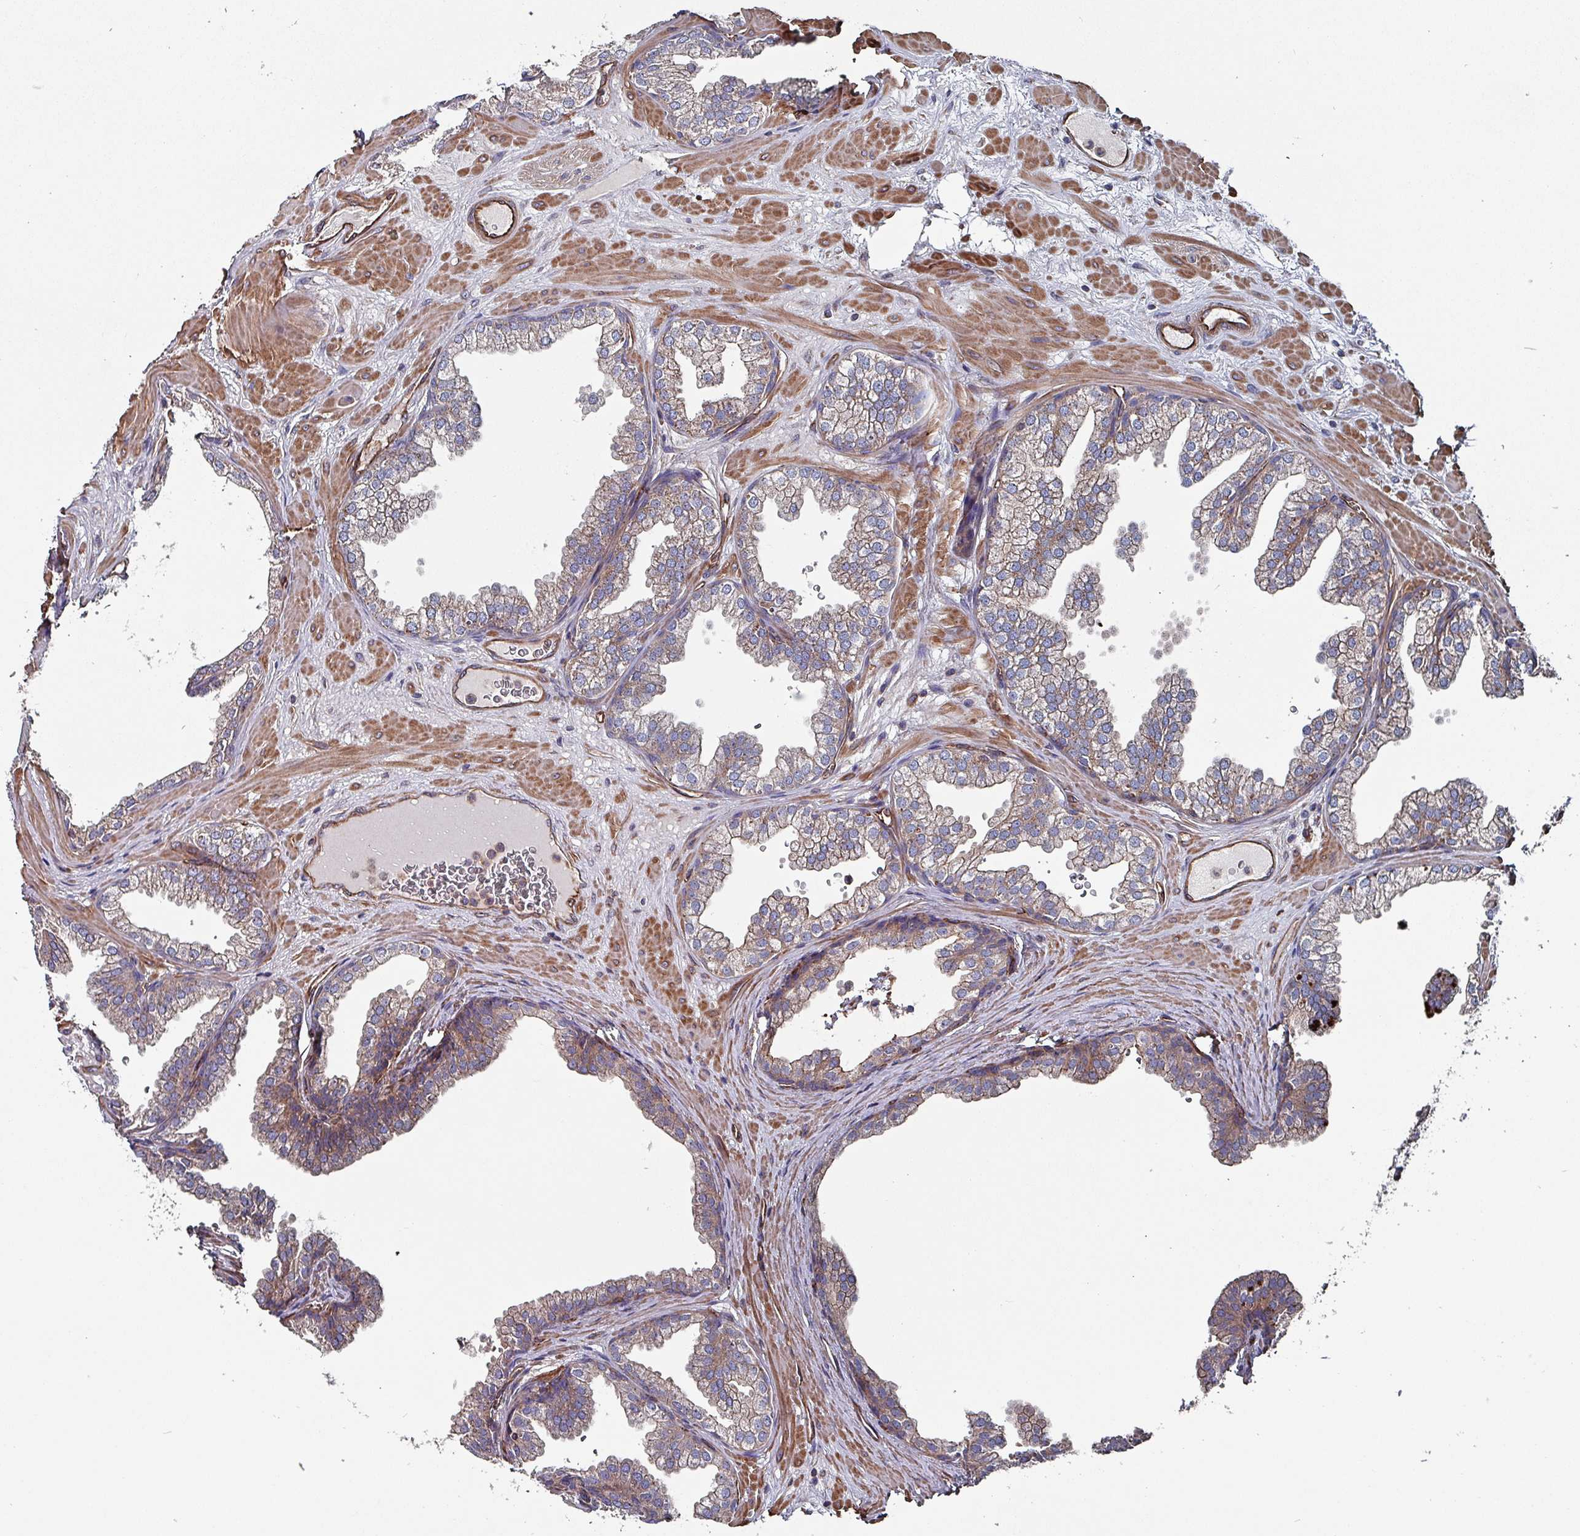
{"staining": {"intensity": "moderate", "quantity": "<25%", "location": "cytoplasmic/membranous"}, "tissue": "prostate", "cell_type": "Glandular cells", "image_type": "normal", "snomed": [{"axis": "morphology", "description": "Normal tissue, NOS"}, {"axis": "topography", "description": "Prostate"}], "caption": "Immunohistochemistry photomicrograph of unremarkable prostate: human prostate stained using IHC displays low levels of moderate protein expression localized specifically in the cytoplasmic/membranous of glandular cells, appearing as a cytoplasmic/membranous brown color.", "gene": "ANO10", "patient": {"sex": "male", "age": 37}}